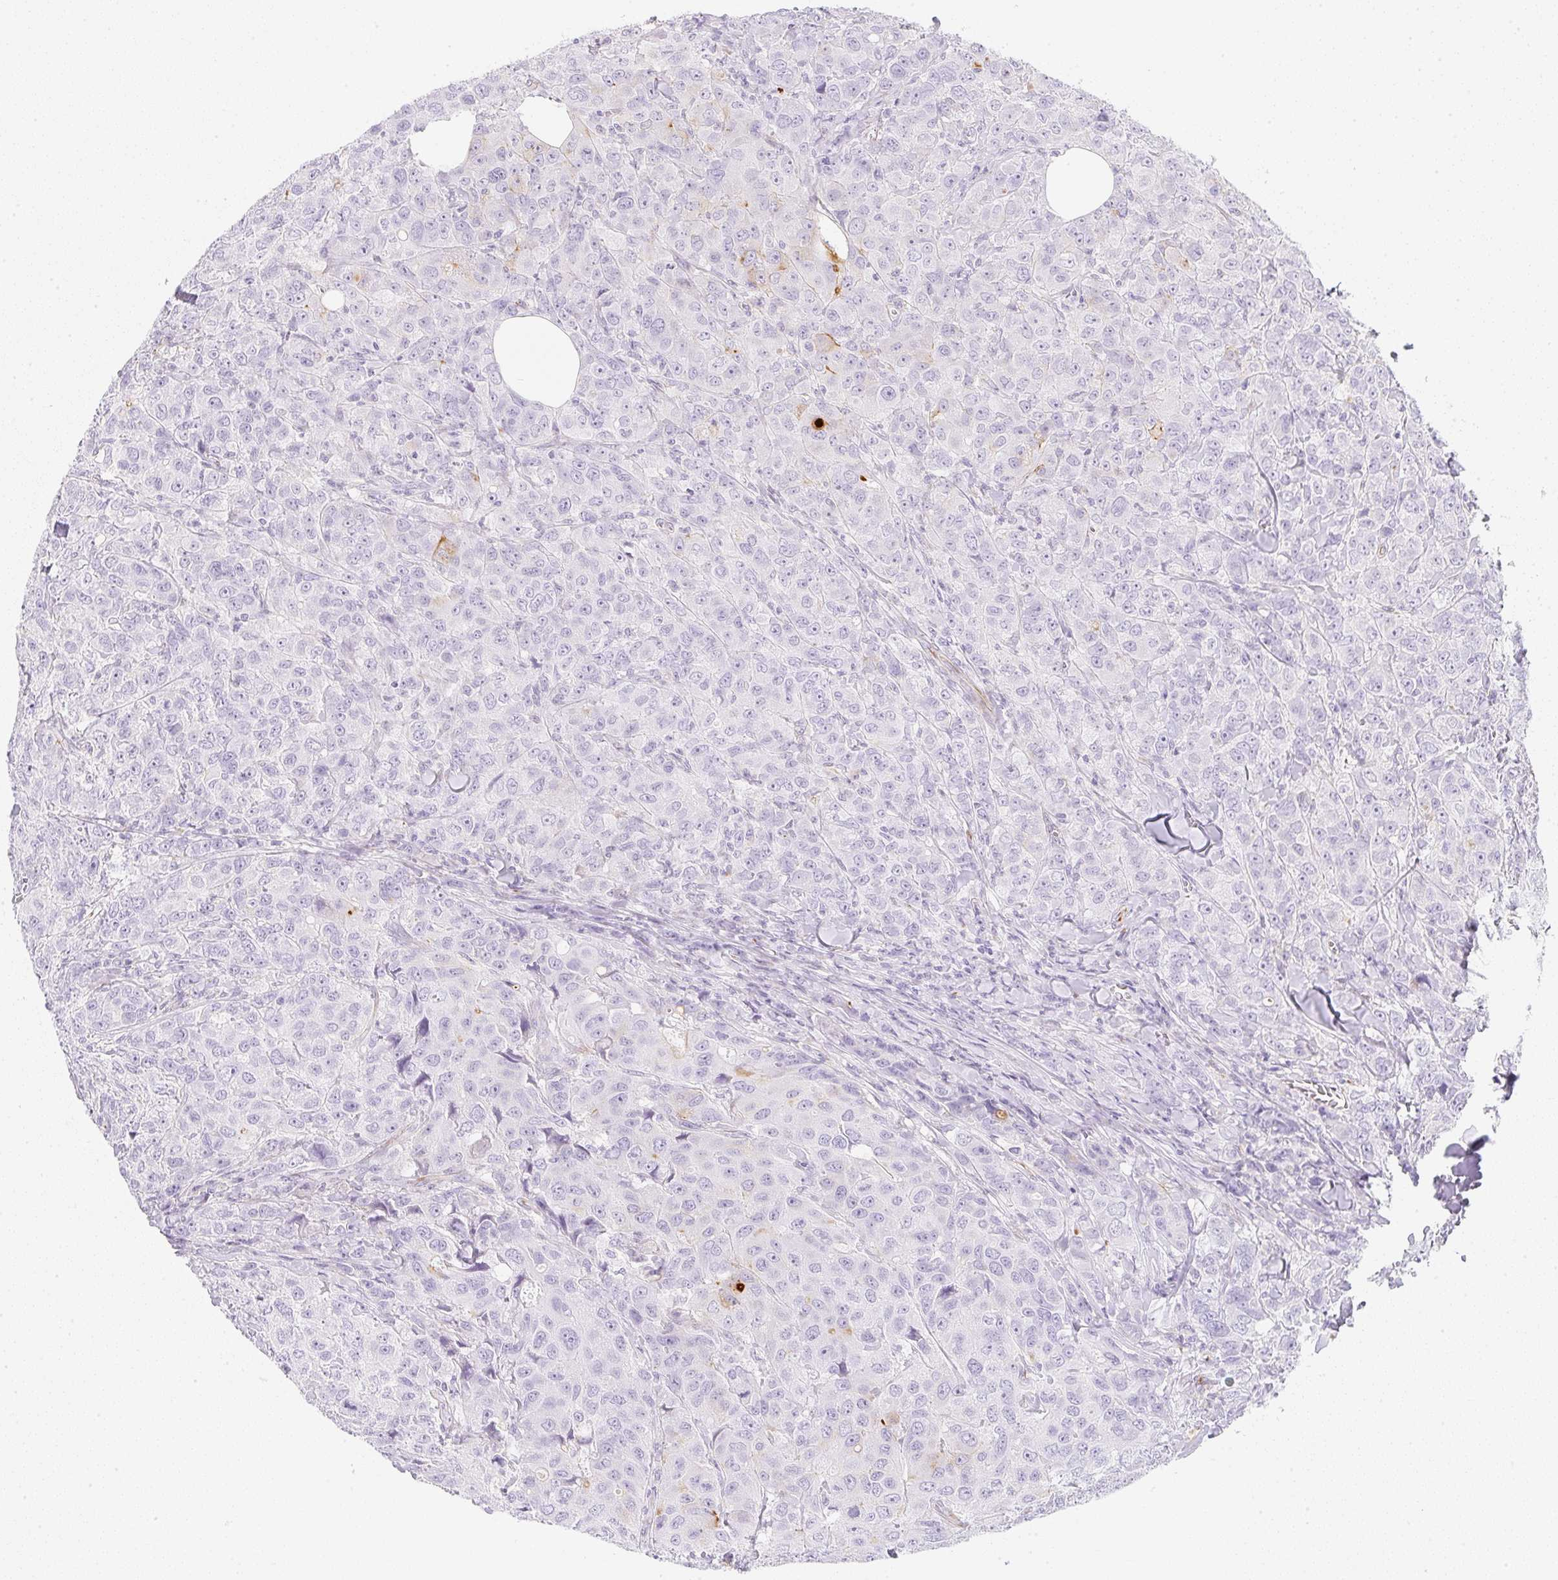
{"staining": {"intensity": "negative", "quantity": "none", "location": "none"}, "tissue": "breast cancer", "cell_type": "Tumor cells", "image_type": "cancer", "snomed": [{"axis": "morphology", "description": "Duct carcinoma"}, {"axis": "topography", "description": "Breast"}], "caption": "Tumor cells show no significant protein staining in breast invasive ductal carcinoma.", "gene": "ZNF689", "patient": {"sex": "female", "age": 43}}